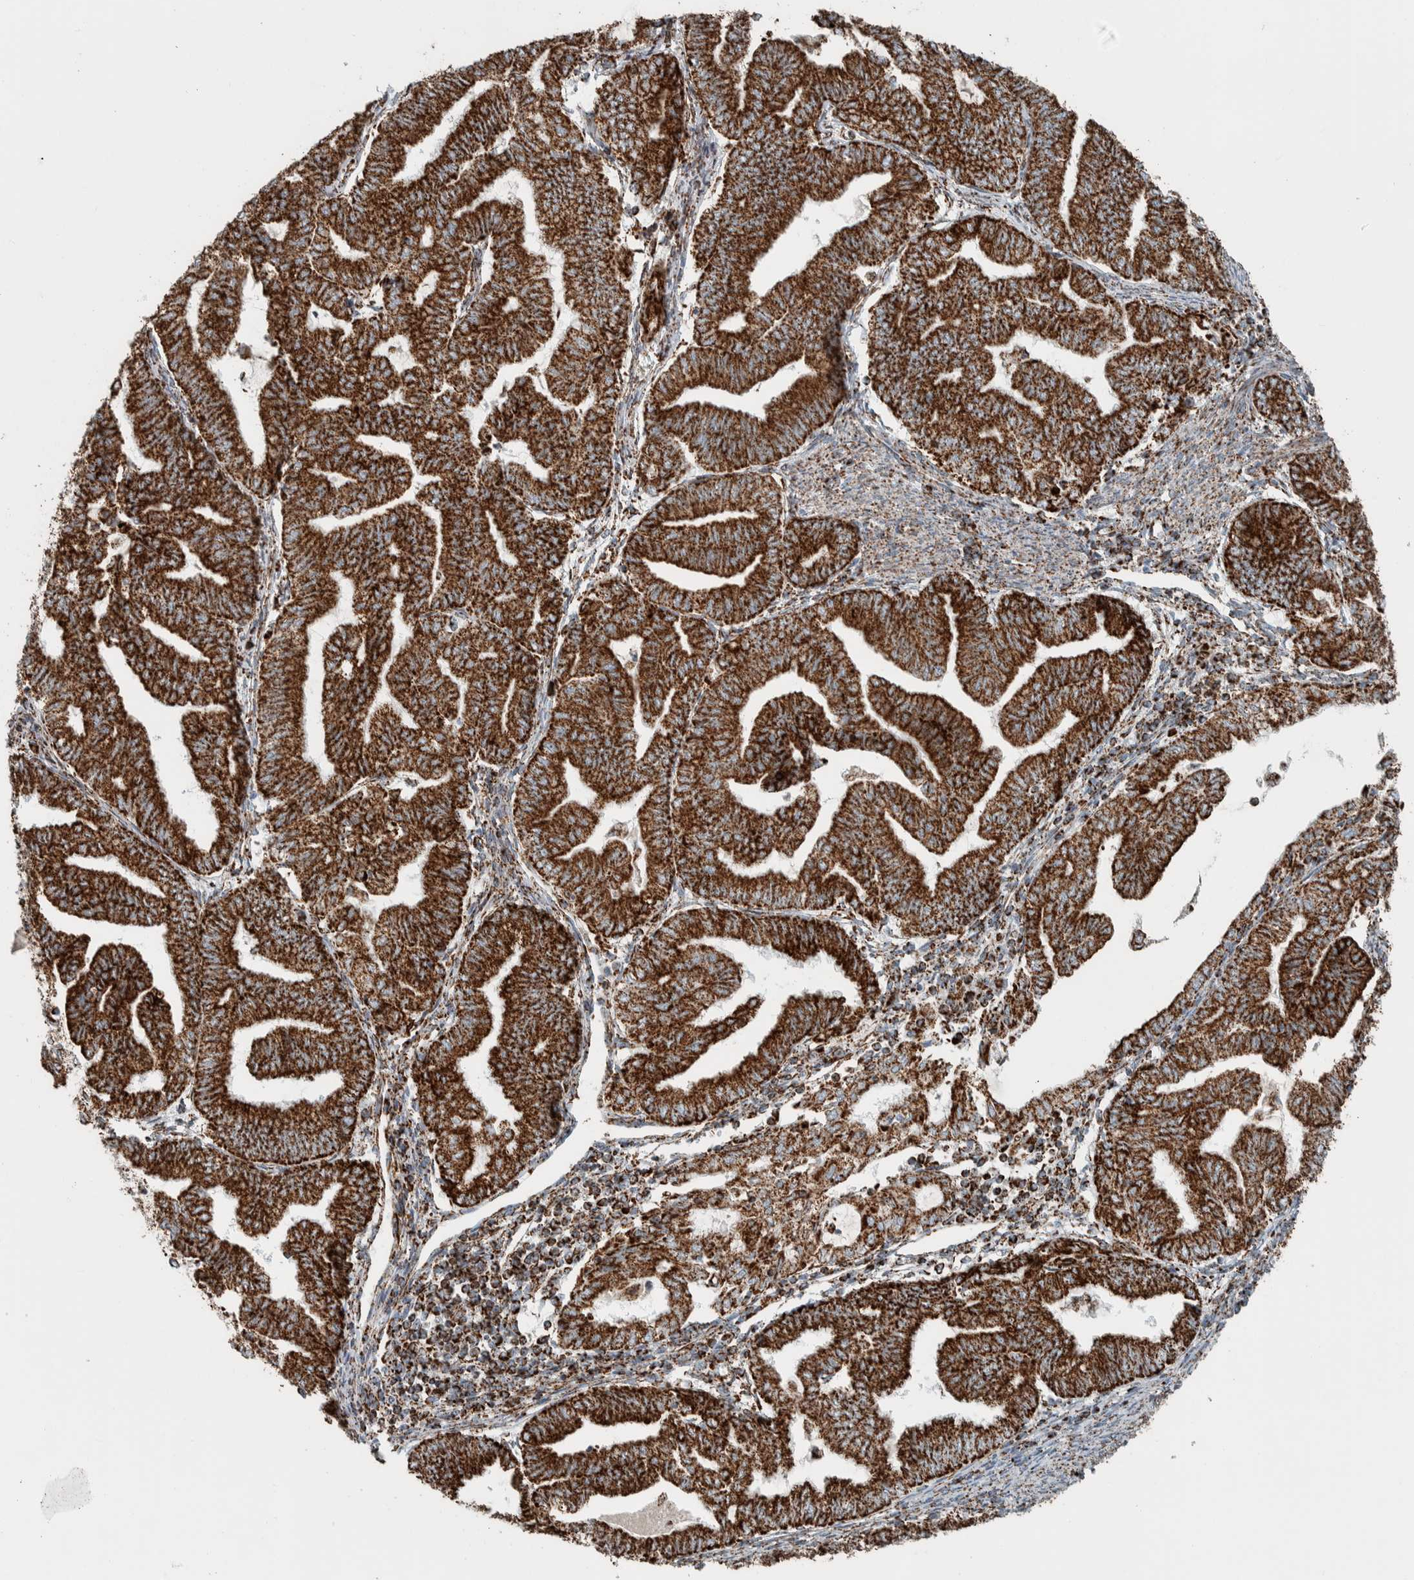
{"staining": {"intensity": "strong", "quantity": ">75%", "location": "cytoplasmic/membranous"}, "tissue": "endometrial cancer", "cell_type": "Tumor cells", "image_type": "cancer", "snomed": [{"axis": "morphology", "description": "Adenocarcinoma, NOS"}, {"axis": "topography", "description": "Endometrium"}], "caption": "Strong cytoplasmic/membranous protein positivity is seen in approximately >75% of tumor cells in adenocarcinoma (endometrial).", "gene": "CNTROB", "patient": {"sex": "female", "age": 79}}